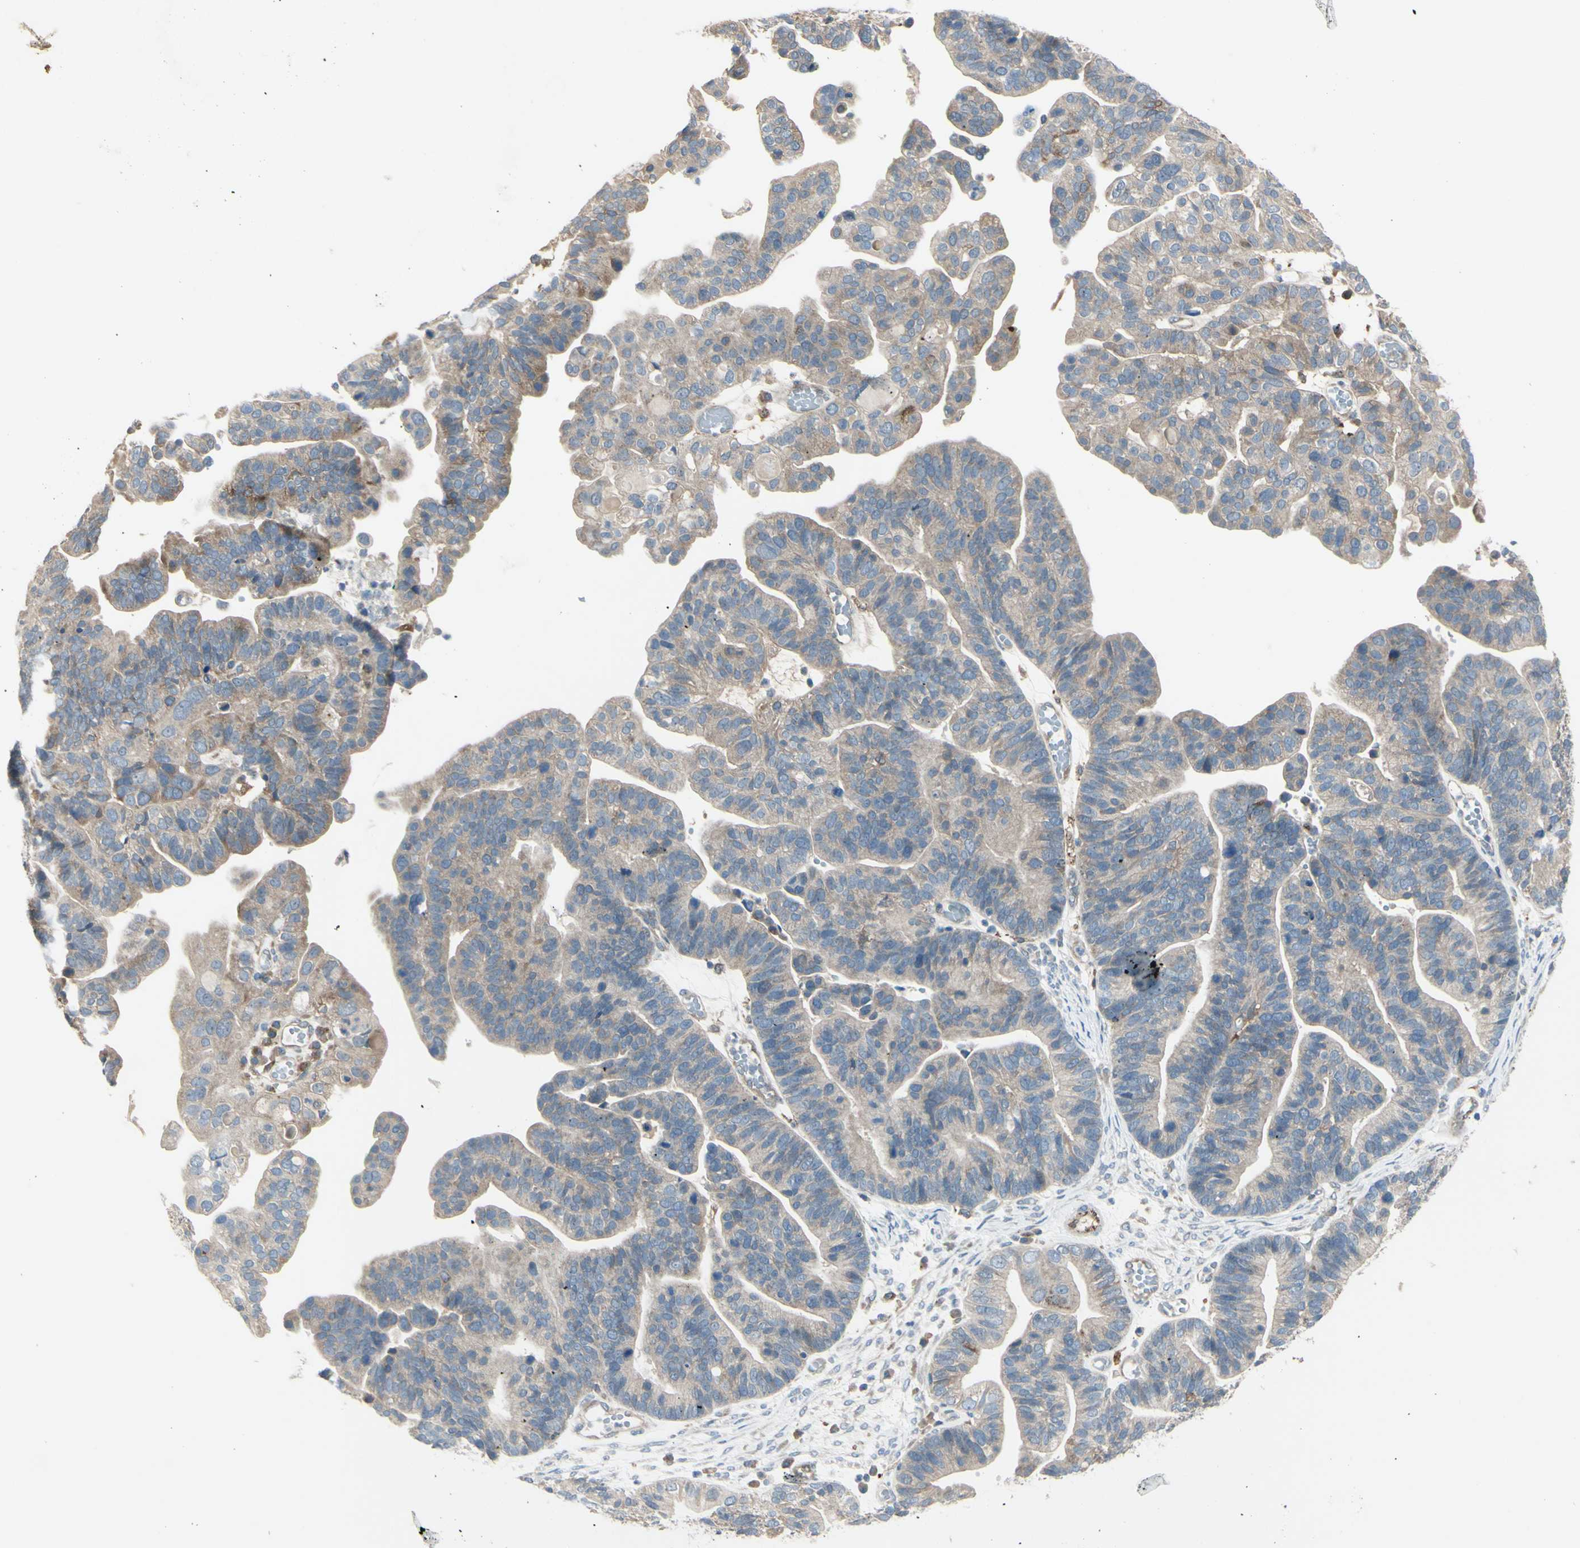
{"staining": {"intensity": "weak", "quantity": ">75%", "location": "cytoplasmic/membranous"}, "tissue": "ovarian cancer", "cell_type": "Tumor cells", "image_type": "cancer", "snomed": [{"axis": "morphology", "description": "Cystadenocarcinoma, serous, NOS"}, {"axis": "topography", "description": "Ovary"}], "caption": "Tumor cells demonstrate low levels of weak cytoplasmic/membranous staining in about >75% of cells in human ovarian cancer (serous cystadenocarcinoma).", "gene": "IGSF9B", "patient": {"sex": "female", "age": 56}}